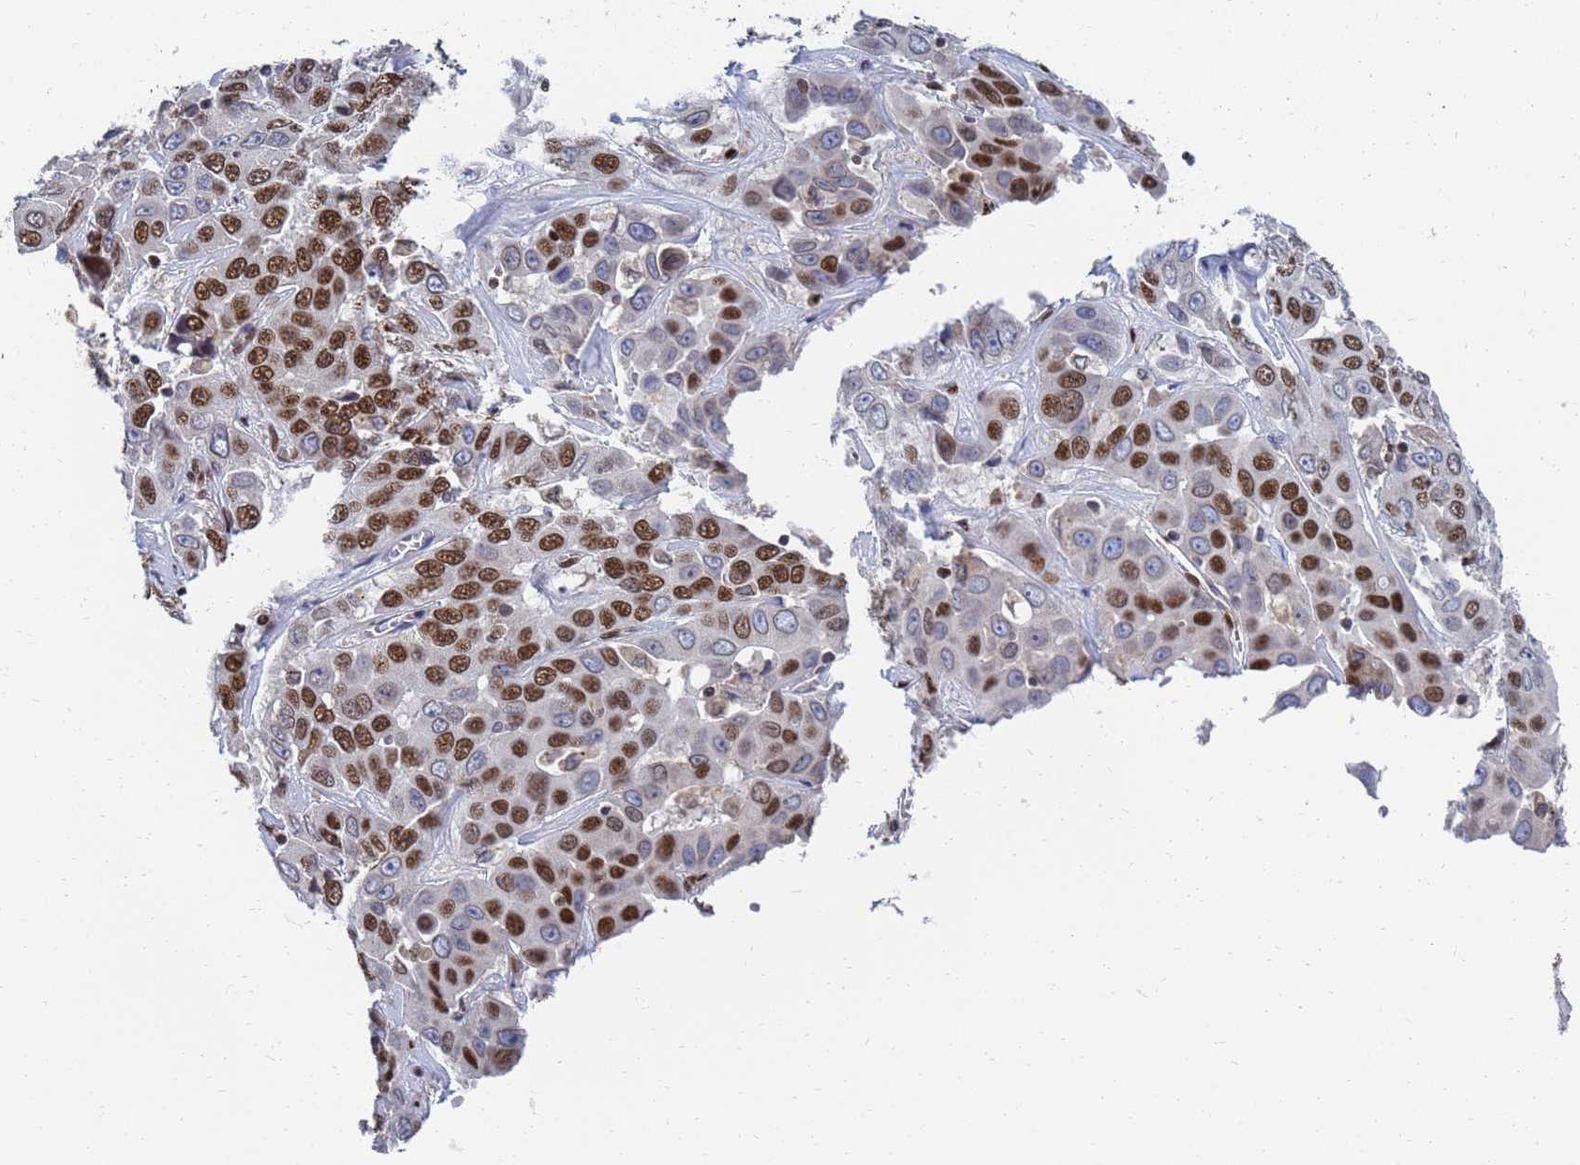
{"staining": {"intensity": "strong", "quantity": "25%-75%", "location": "nuclear"}, "tissue": "liver cancer", "cell_type": "Tumor cells", "image_type": "cancer", "snomed": [{"axis": "morphology", "description": "Cholangiocarcinoma"}, {"axis": "topography", "description": "Liver"}], "caption": "Strong nuclear staining for a protein is identified in about 25%-75% of tumor cells of liver cancer using immunohistochemistry.", "gene": "AP5Z1", "patient": {"sex": "female", "age": 52}}